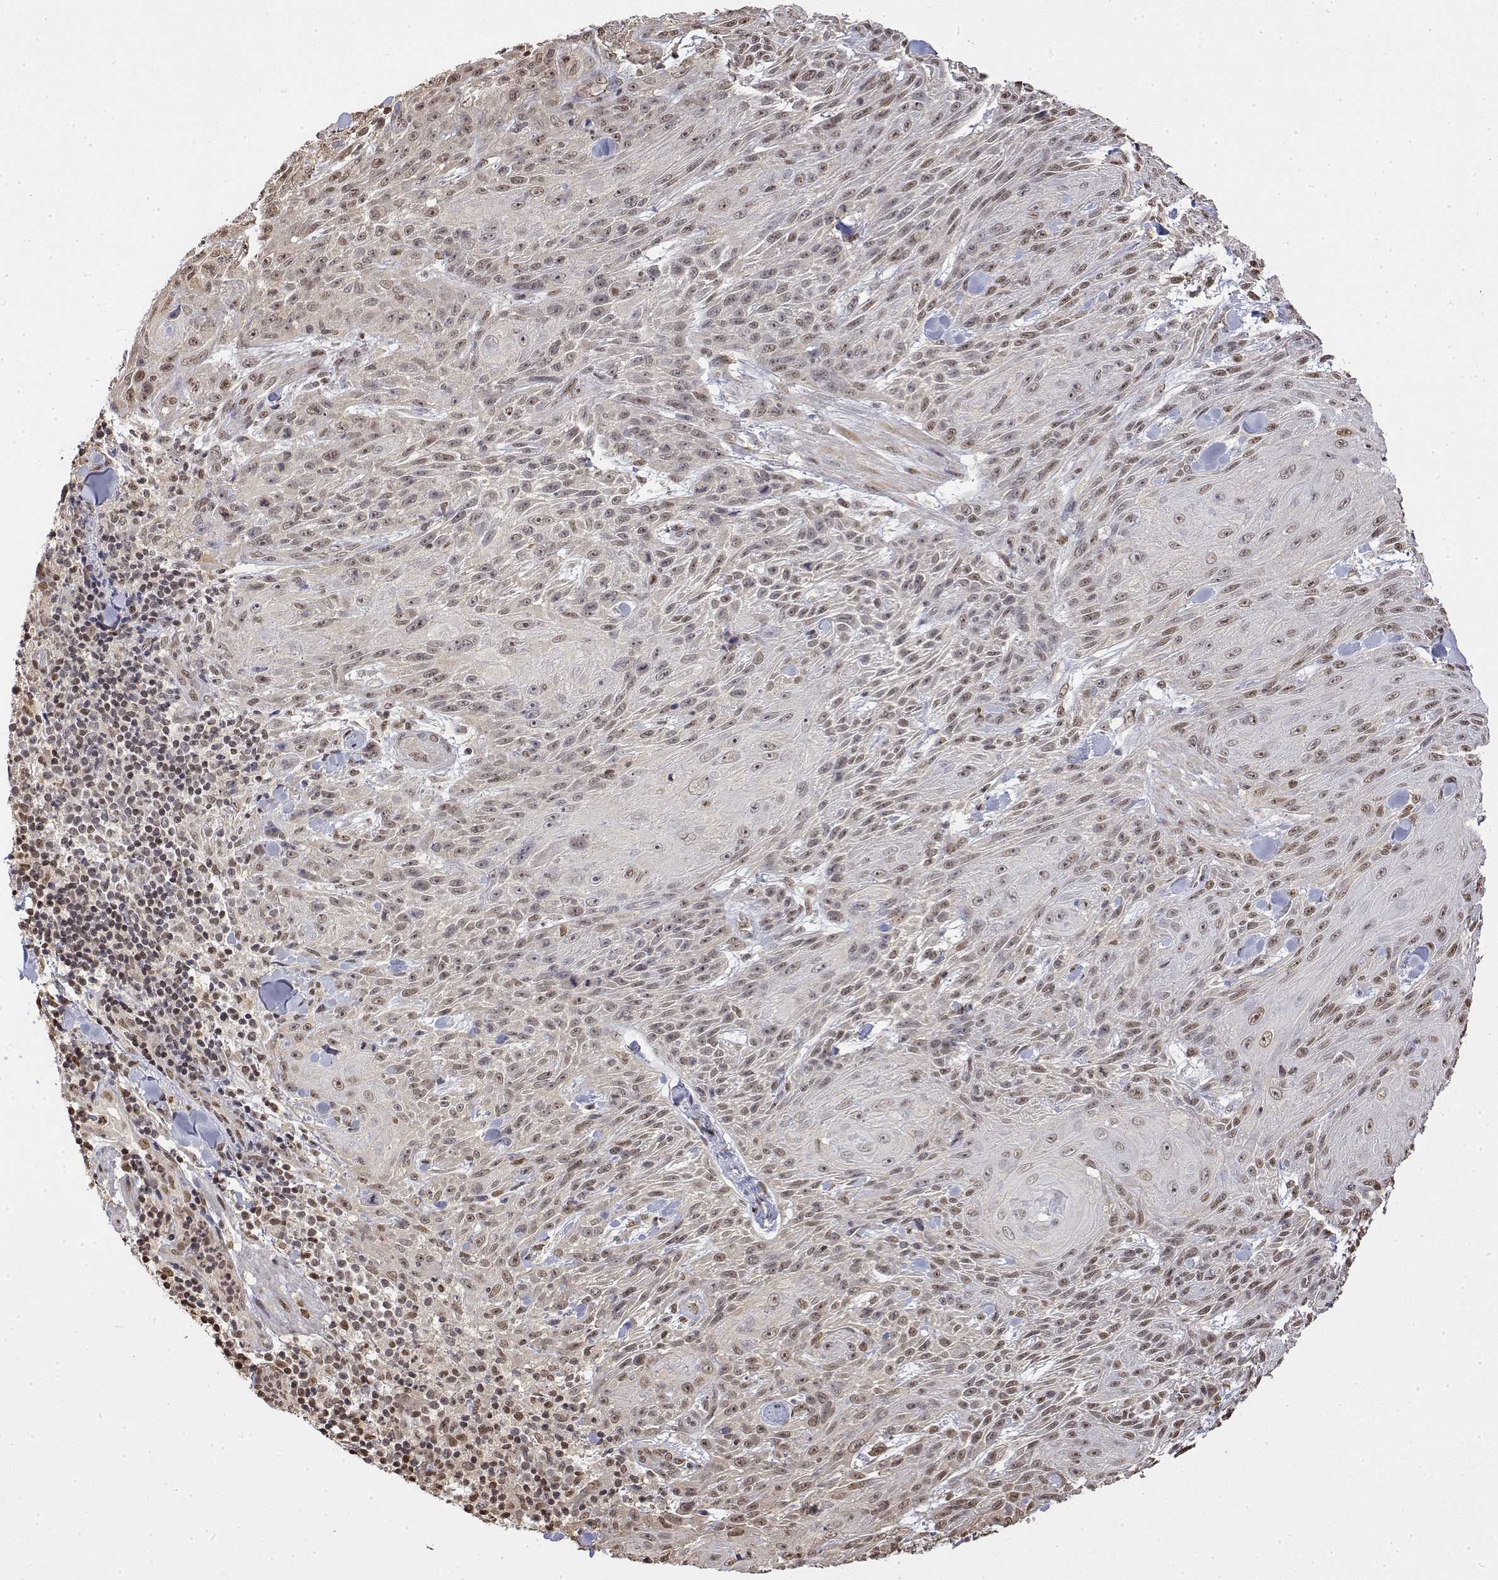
{"staining": {"intensity": "weak", "quantity": ">75%", "location": "nuclear"}, "tissue": "skin cancer", "cell_type": "Tumor cells", "image_type": "cancer", "snomed": [{"axis": "morphology", "description": "Squamous cell carcinoma, NOS"}, {"axis": "topography", "description": "Skin"}], "caption": "Immunohistochemical staining of squamous cell carcinoma (skin) reveals low levels of weak nuclear staining in about >75% of tumor cells.", "gene": "TPI1", "patient": {"sex": "male", "age": 88}}